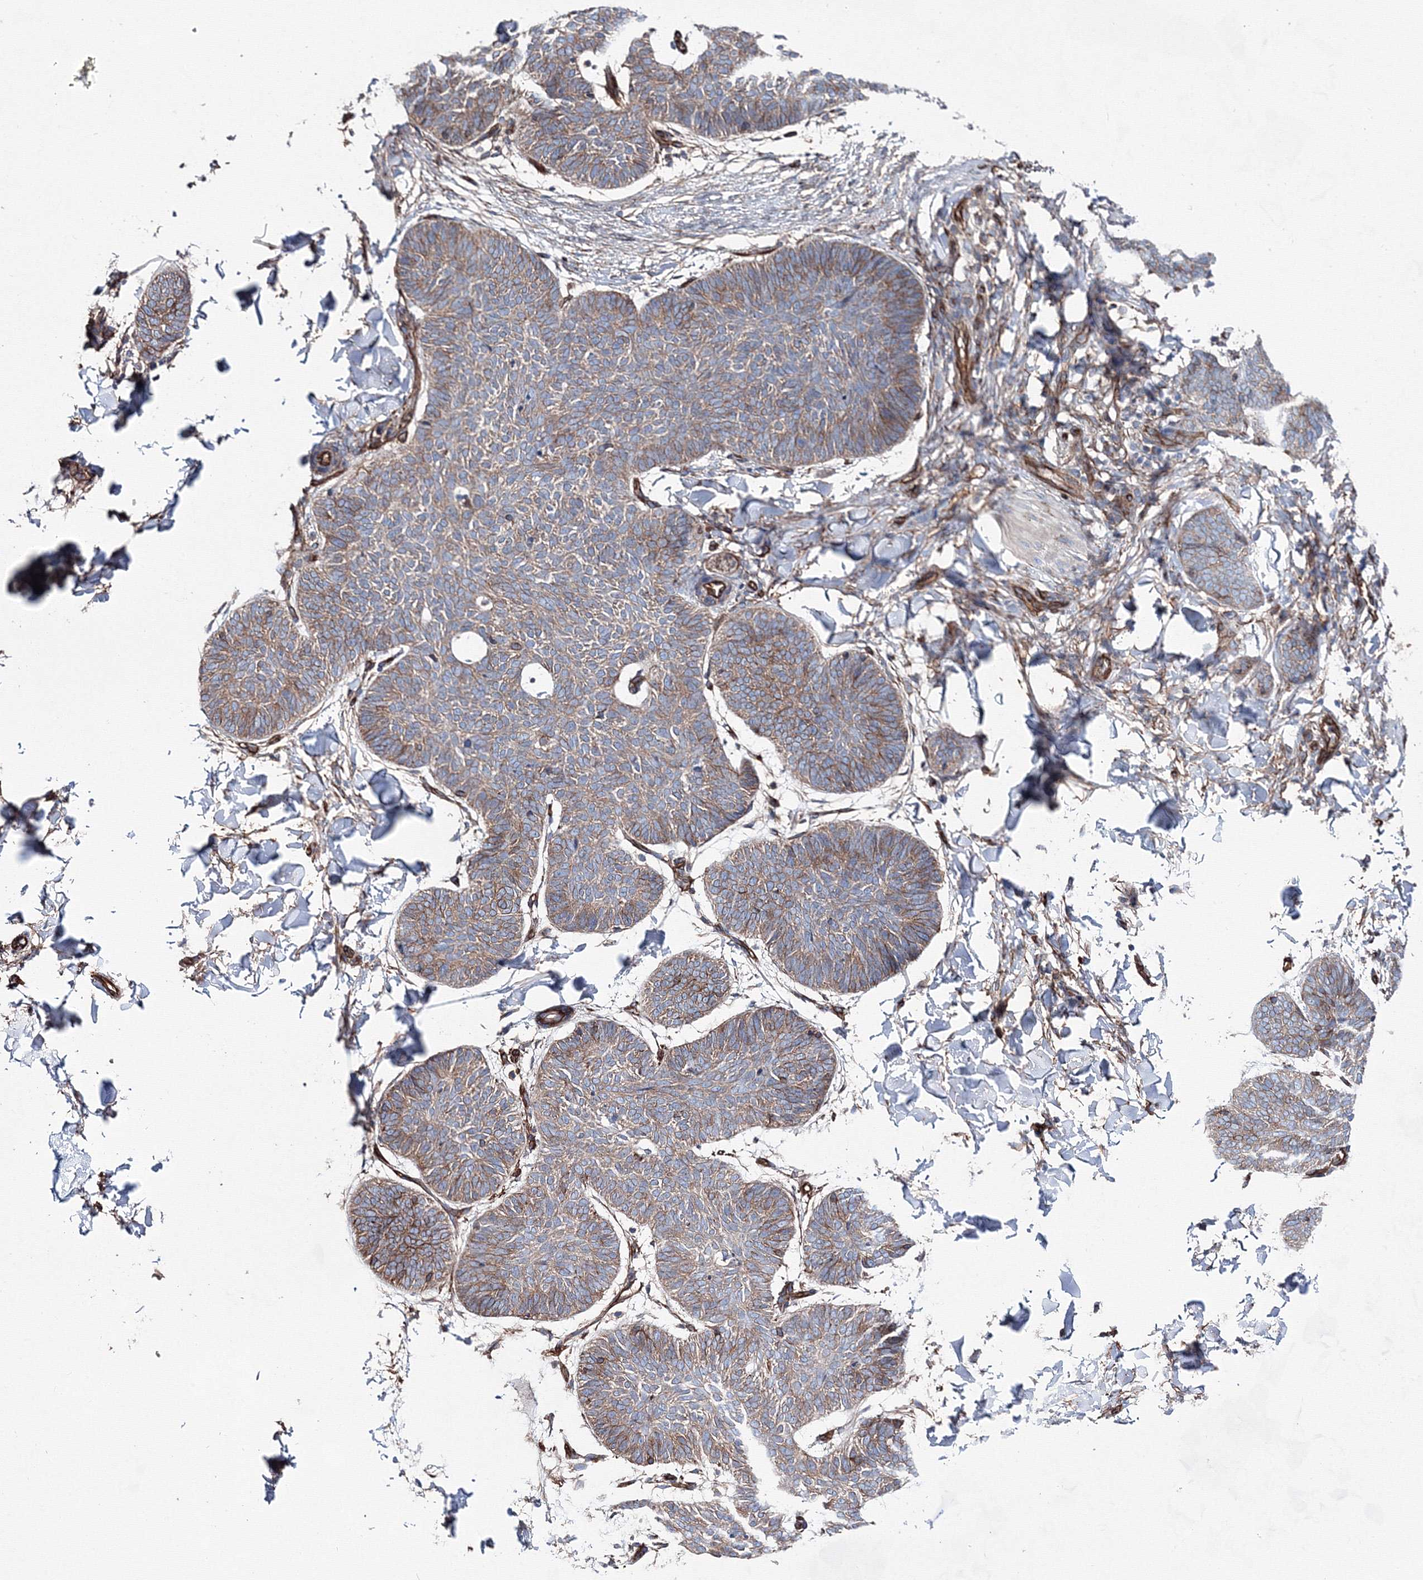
{"staining": {"intensity": "moderate", "quantity": "25%-75%", "location": "cytoplasmic/membranous"}, "tissue": "skin cancer", "cell_type": "Tumor cells", "image_type": "cancer", "snomed": [{"axis": "morphology", "description": "Normal tissue, NOS"}, {"axis": "morphology", "description": "Basal cell carcinoma"}, {"axis": "topography", "description": "Skin"}], "caption": "Immunohistochemistry (IHC) (DAB (3,3'-diaminobenzidine)) staining of skin basal cell carcinoma demonstrates moderate cytoplasmic/membranous protein positivity in approximately 25%-75% of tumor cells.", "gene": "ANKRD37", "patient": {"sex": "male", "age": 50}}